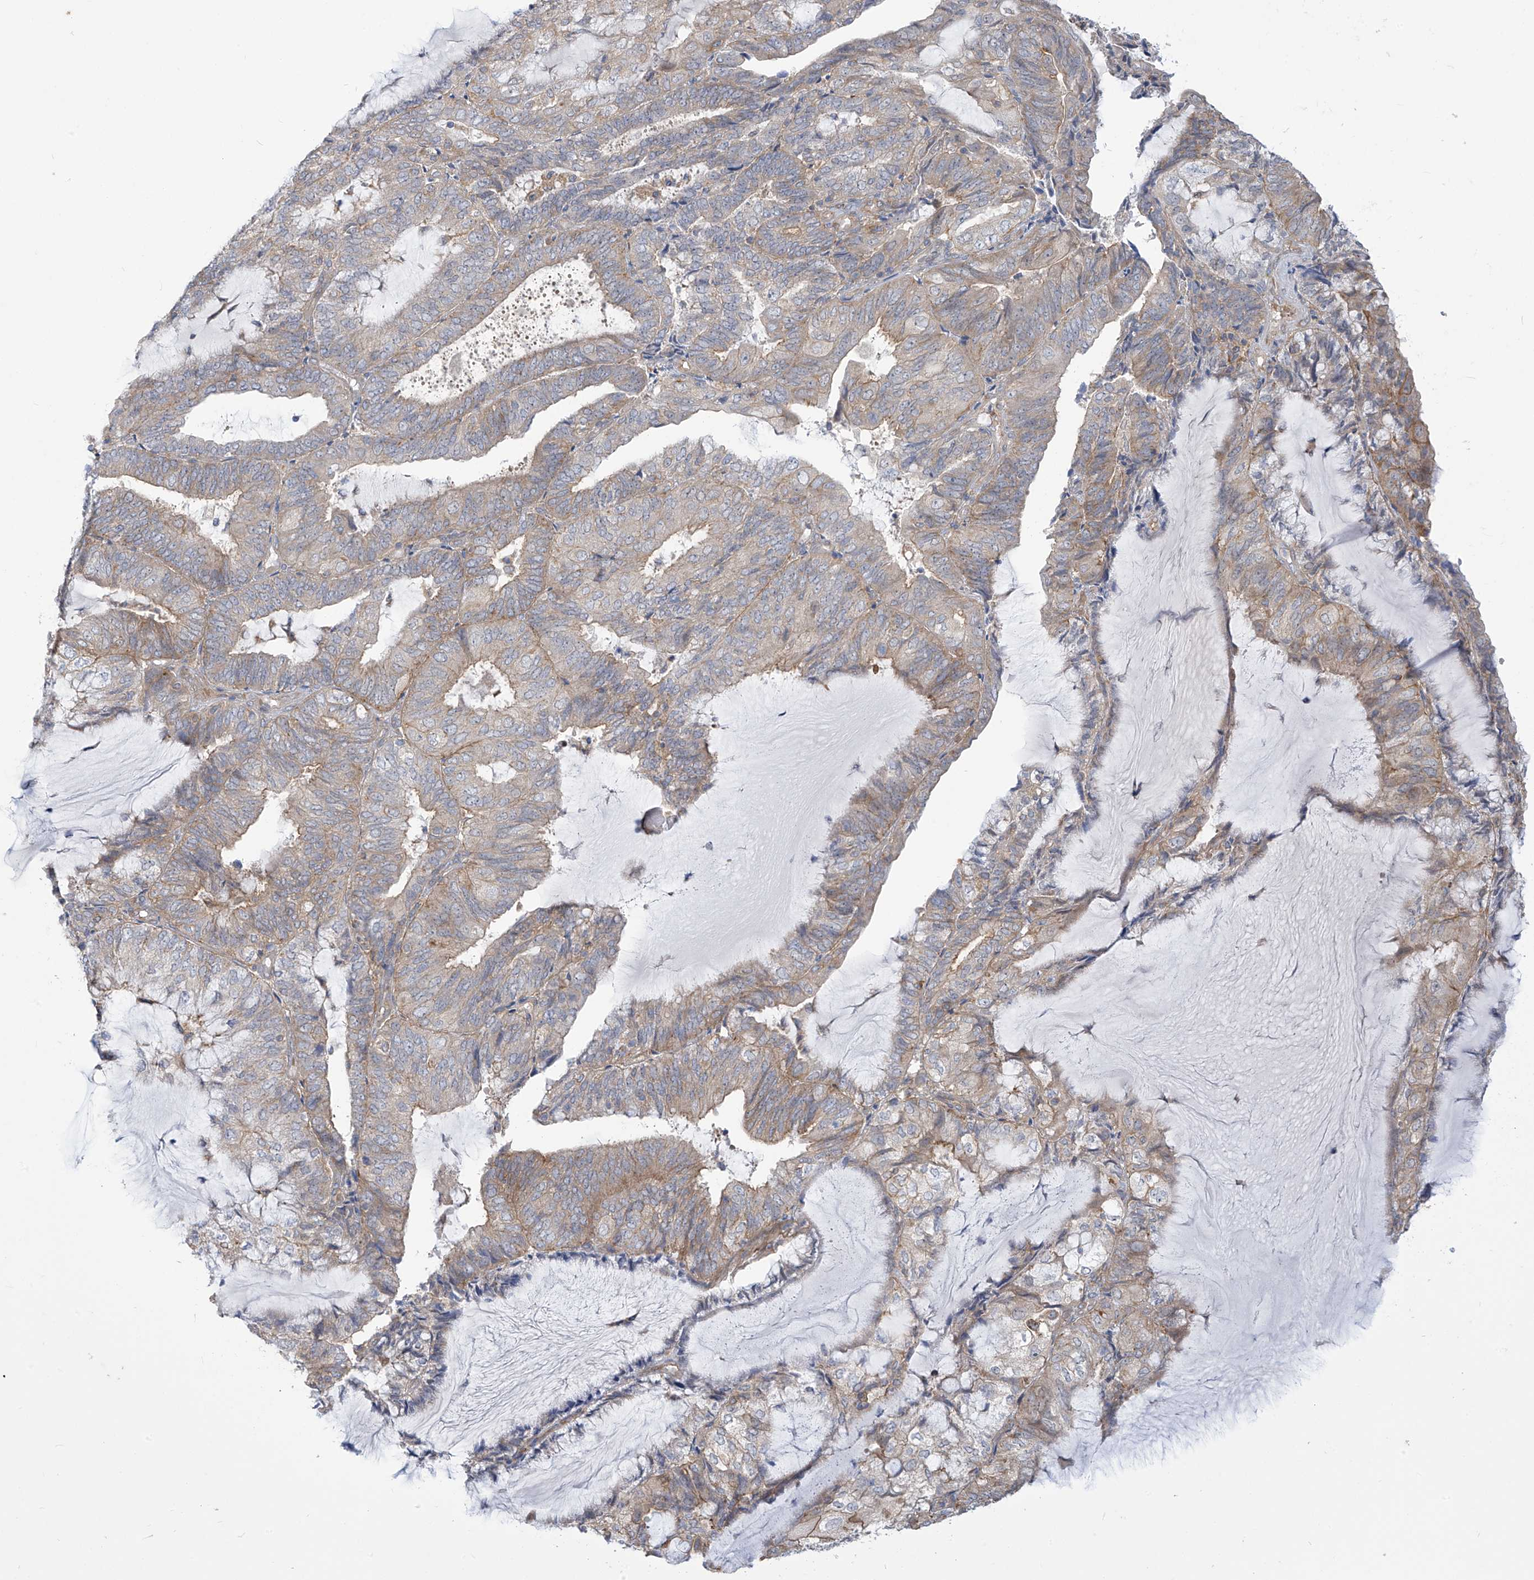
{"staining": {"intensity": "weak", "quantity": "25%-75%", "location": "cytoplasmic/membranous"}, "tissue": "endometrial cancer", "cell_type": "Tumor cells", "image_type": "cancer", "snomed": [{"axis": "morphology", "description": "Adenocarcinoma, NOS"}, {"axis": "topography", "description": "Endometrium"}], "caption": "Endometrial adenocarcinoma tissue exhibits weak cytoplasmic/membranous positivity in approximately 25%-75% of tumor cells", "gene": "ADAT2", "patient": {"sex": "female", "age": 81}}